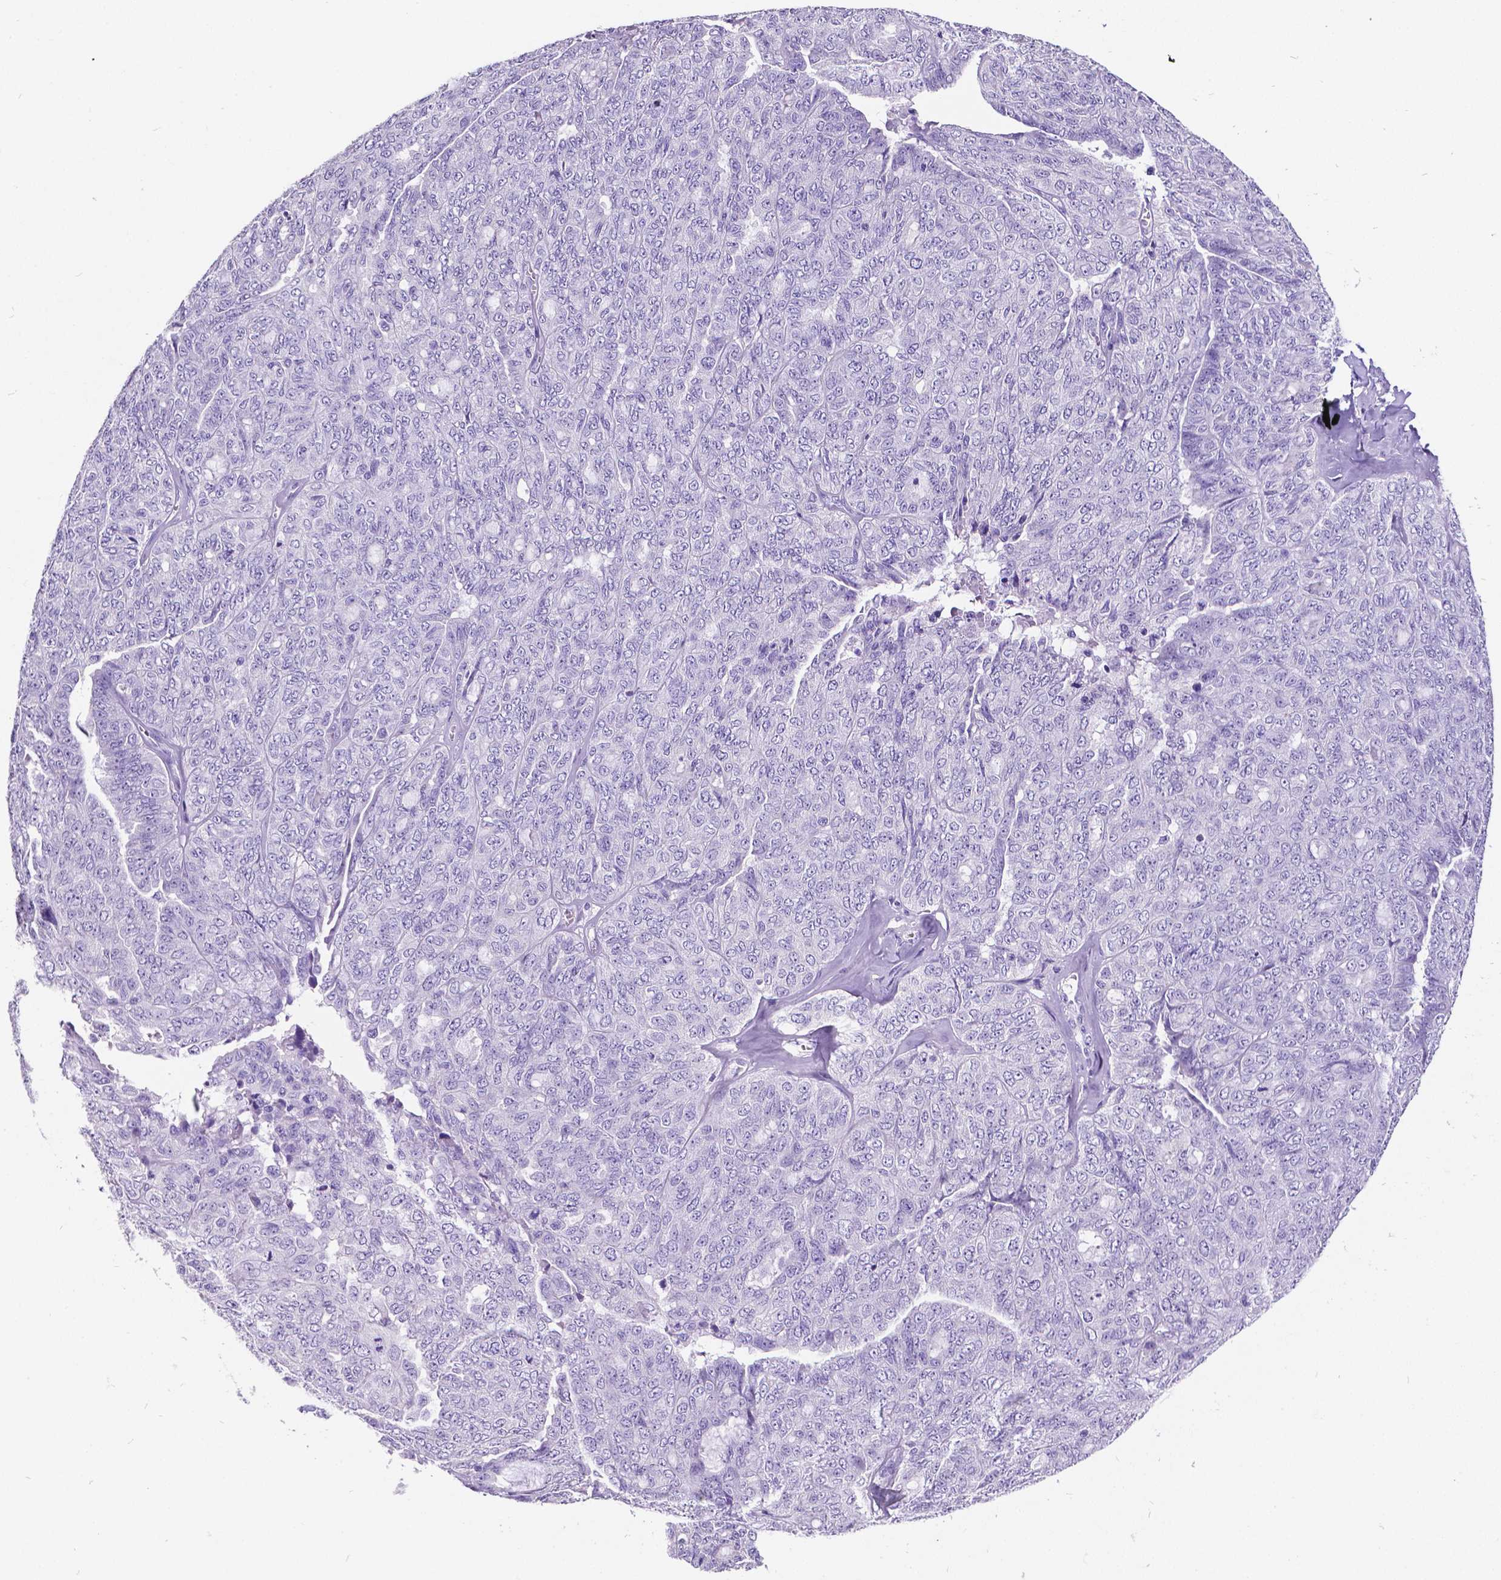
{"staining": {"intensity": "negative", "quantity": "none", "location": "none"}, "tissue": "ovarian cancer", "cell_type": "Tumor cells", "image_type": "cancer", "snomed": [{"axis": "morphology", "description": "Cystadenocarcinoma, serous, NOS"}, {"axis": "topography", "description": "Ovary"}], "caption": "Protein analysis of ovarian cancer demonstrates no significant staining in tumor cells. (DAB immunohistochemistry (IHC), high magnification).", "gene": "SATB2", "patient": {"sex": "female", "age": 71}}